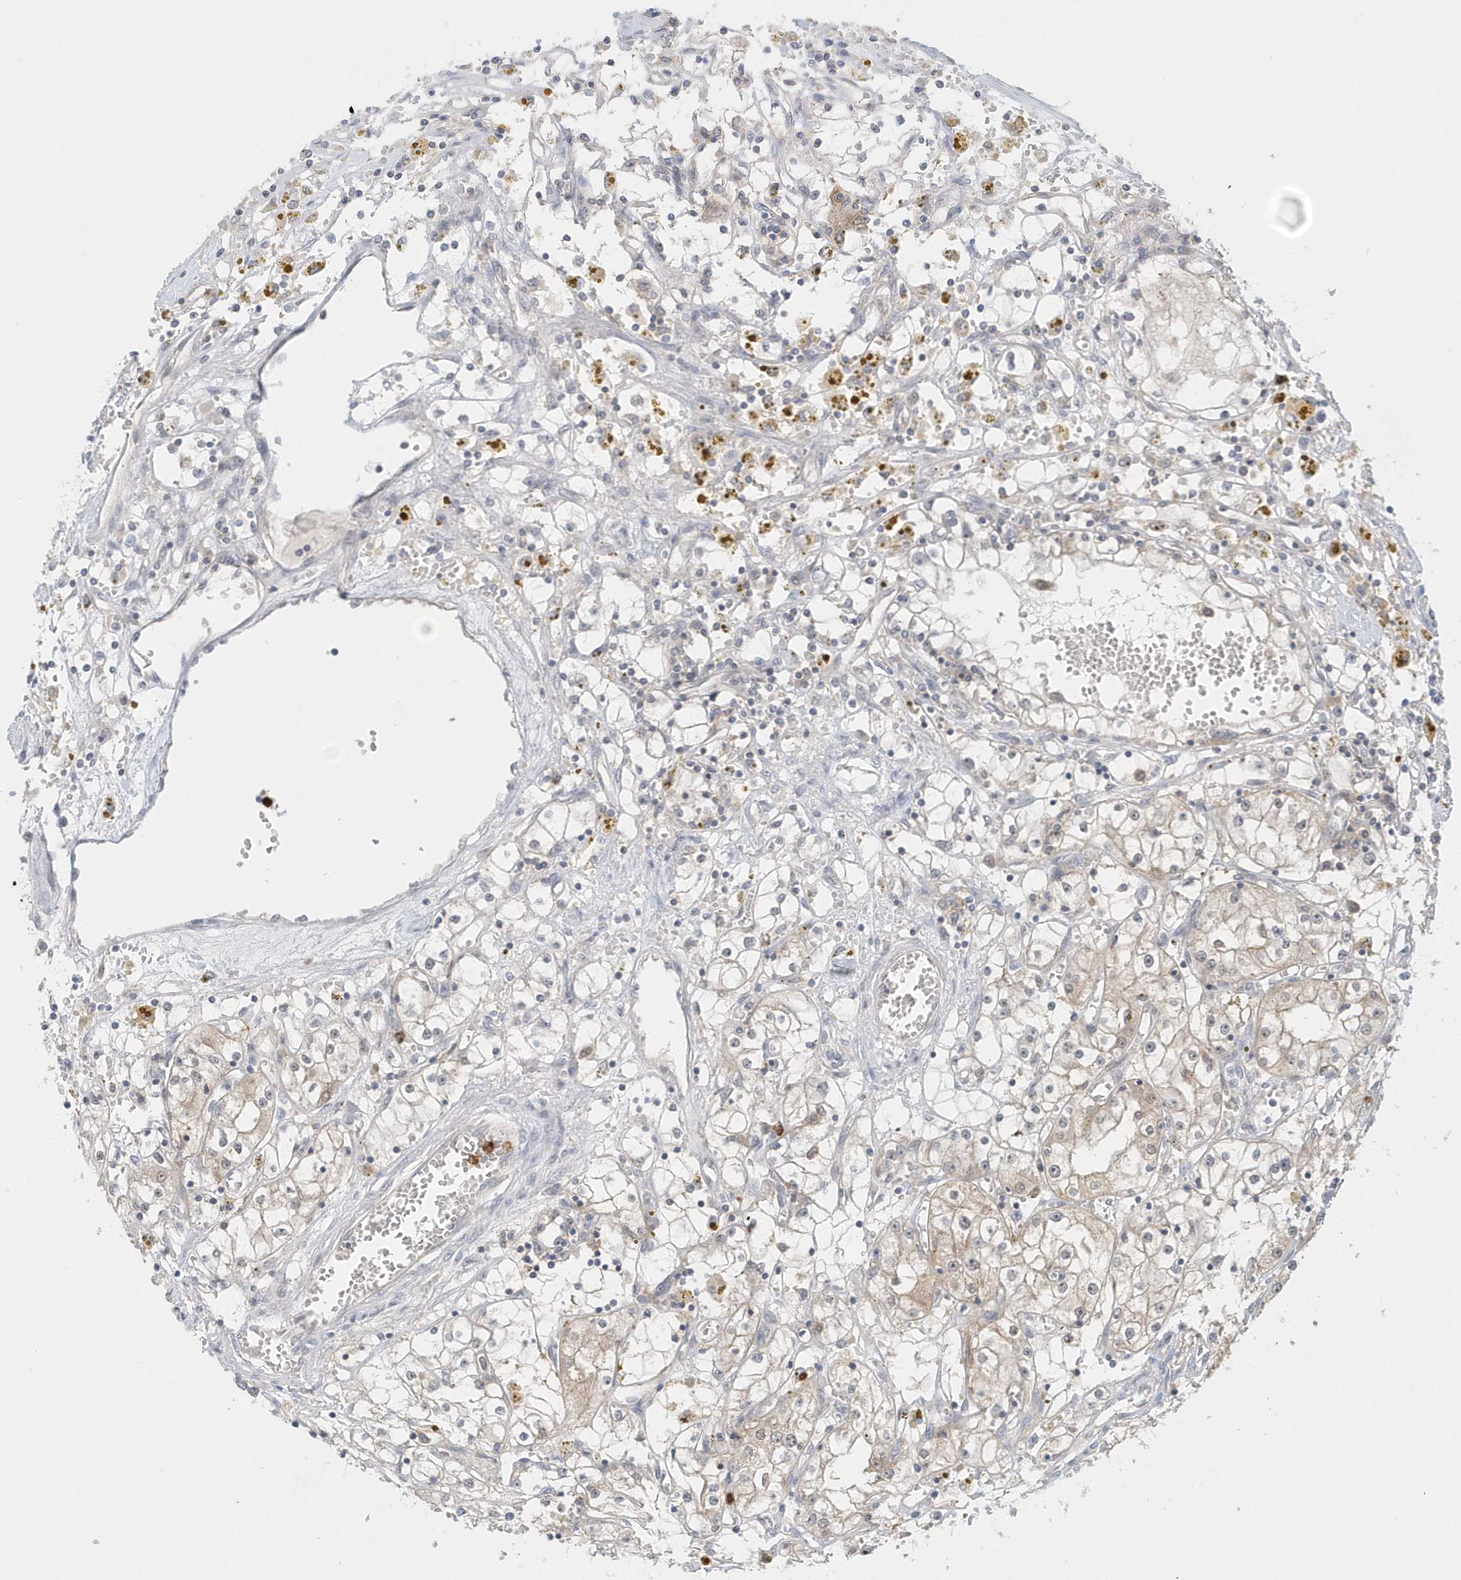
{"staining": {"intensity": "weak", "quantity": "<25%", "location": "cytoplasmic/membranous"}, "tissue": "renal cancer", "cell_type": "Tumor cells", "image_type": "cancer", "snomed": [{"axis": "morphology", "description": "Adenocarcinoma, NOS"}, {"axis": "topography", "description": "Kidney"}], "caption": "A histopathology image of human renal adenocarcinoma is negative for staining in tumor cells. (DAB (3,3'-diaminobenzidine) immunohistochemistry visualized using brightfield microscopy, high magnification).", "gene": "RNF7", "patient": {"sex": "male", "age": 56}}